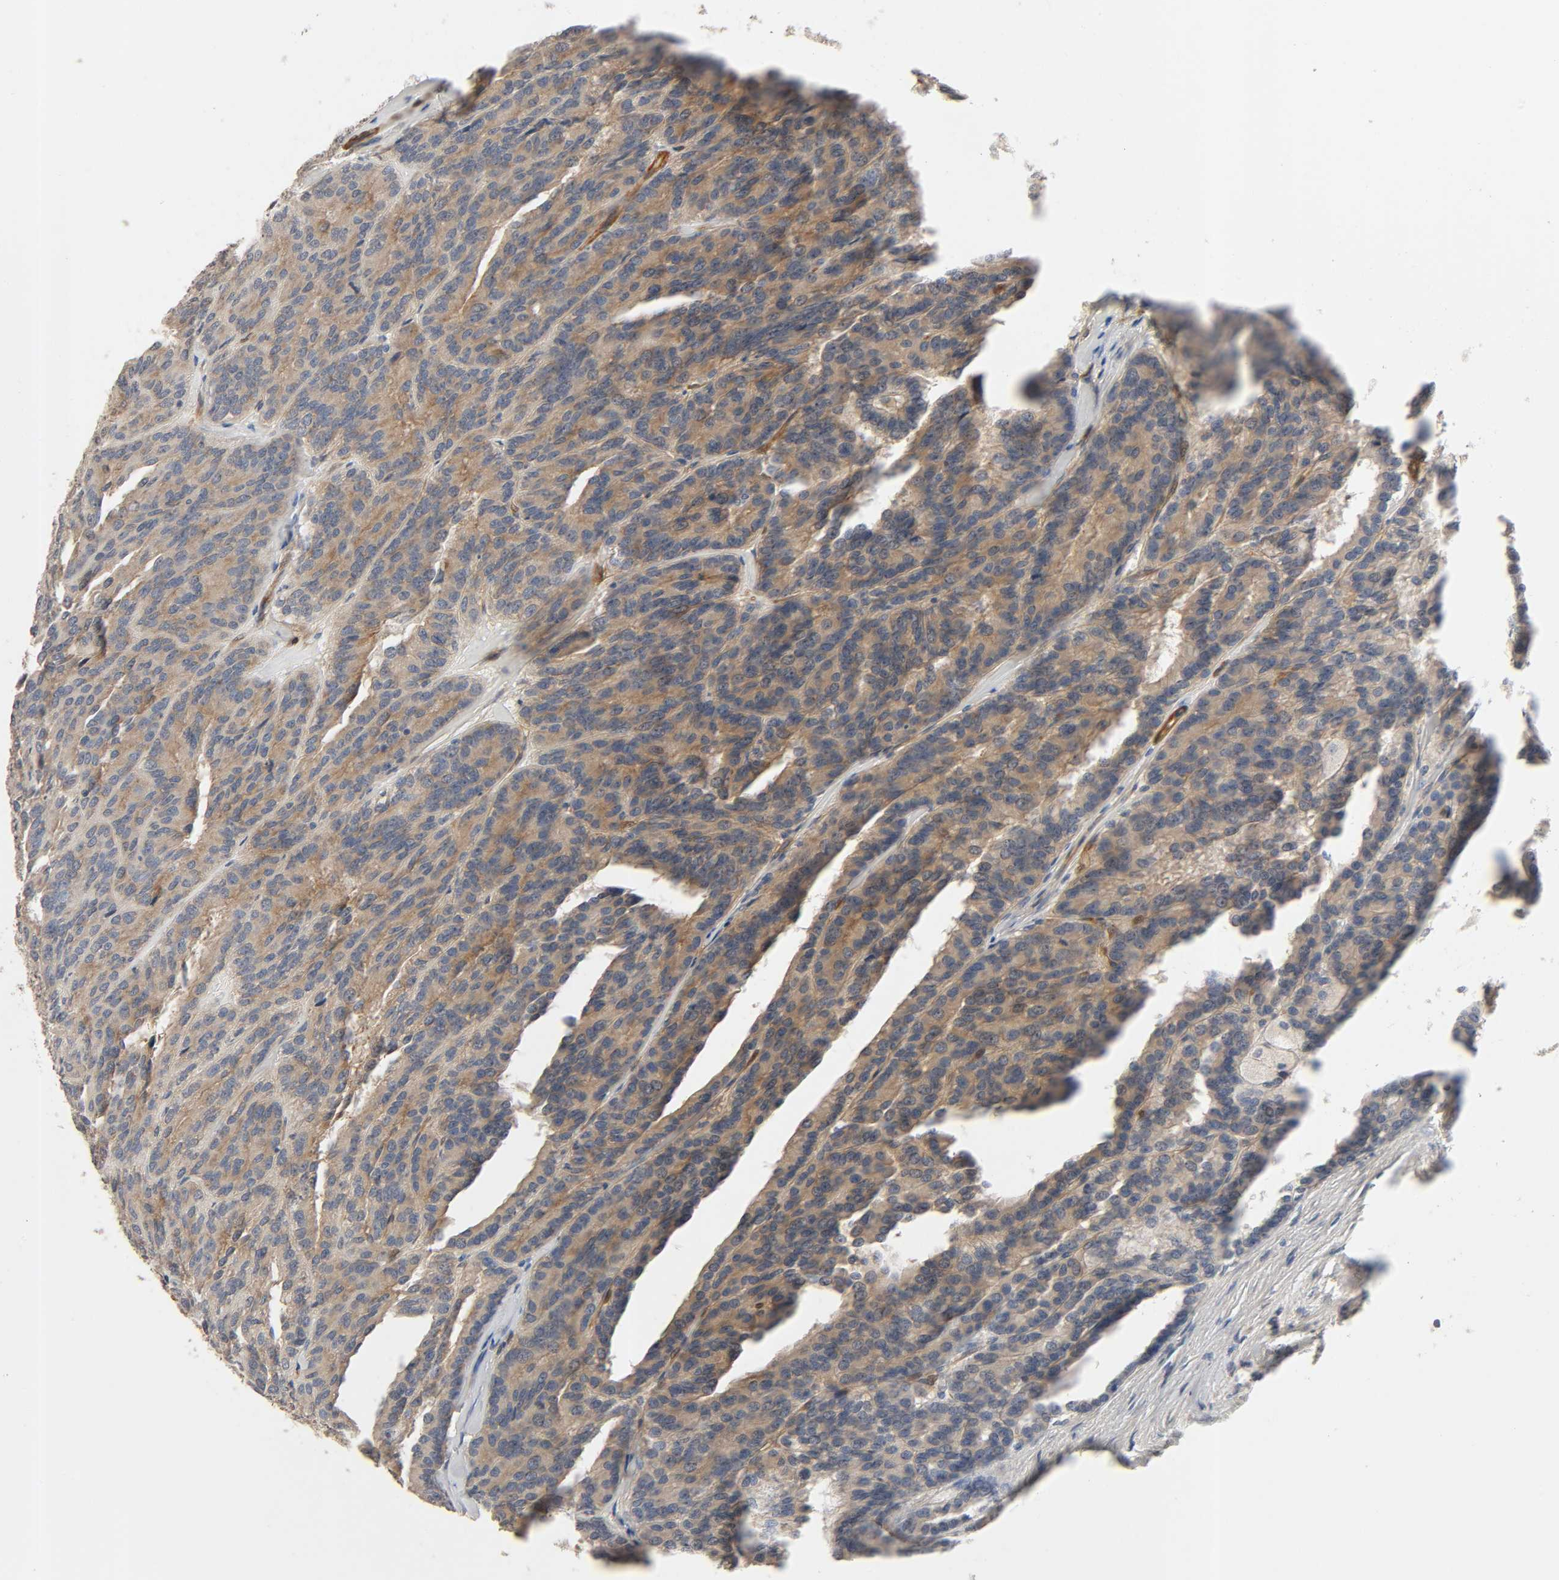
{"staining": {"intensity": "moderate", "quantity": "25%-75%", "location": "cytoplasmic/membranous"}, "tissue": "renal cancer", "cell_type": "Tumor cells", "image_type": "cancer", "snomed": [{"axis": "morphology", "description": "Adenocarcinoma, NOS"}, {"axis": "topography", "description": "Kidney"}], "caption": "Renal adenocarcinoma stained for a protein (brown) exhibits moderate cytoplasmic/membranous positive expression in approximately 25%-75% of tumor cells.", "gene": "PTK2", "patient": {"sex": "male", "age": 46}}